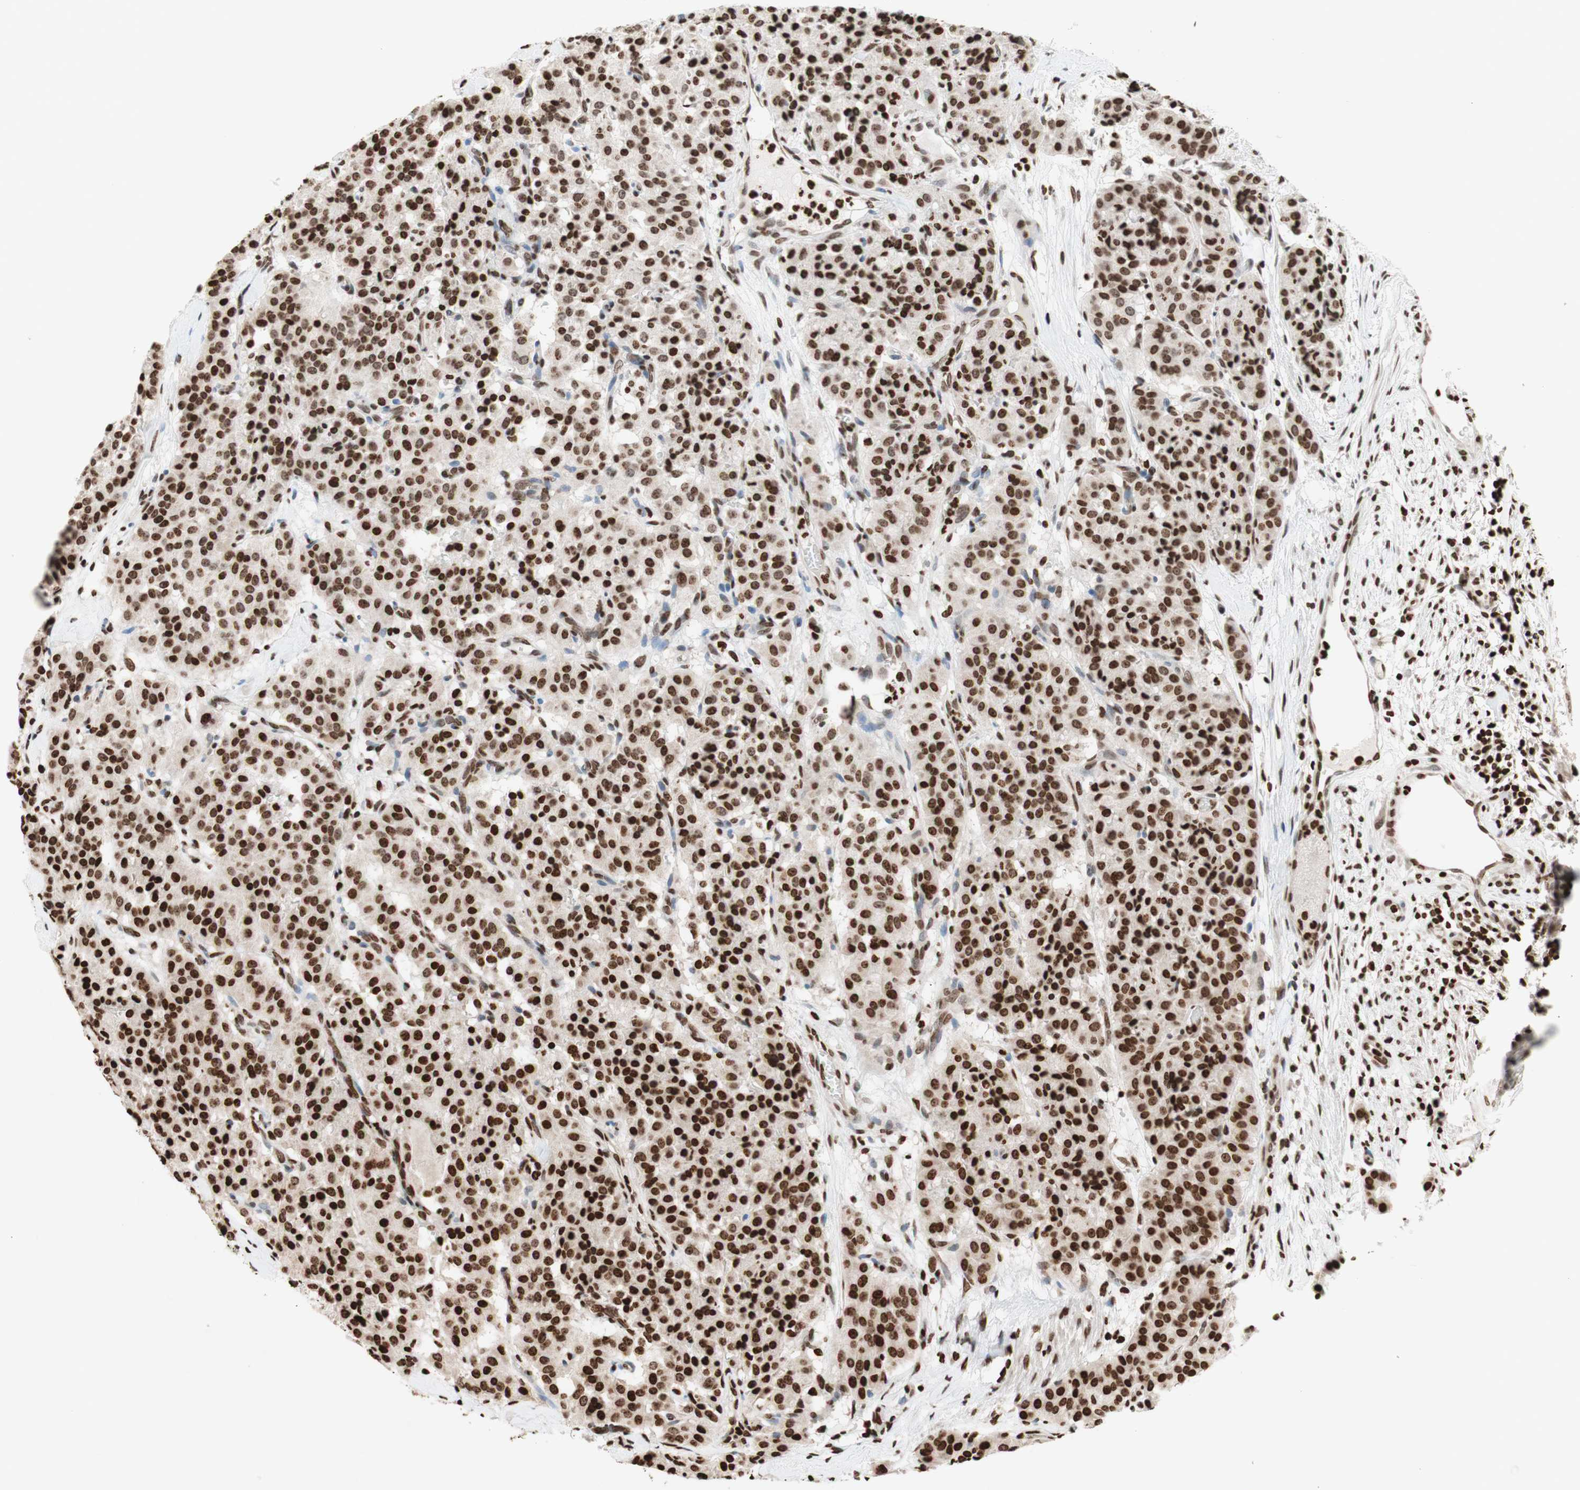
{"staining": {"intensity": "strong", "quantity": ">75%", "location": "nuclear"}, "tissue": "carcinoid", "cell_type": "Tumor cells", "image_type": "cancer", "snomed": [{"axis": "morphology", "description": "Carcinoid, malignant, NOS"}, {"axis": "topography", "description": "Lung"}], "caption": "Carcinoid (malignant) tissue exhibits strong nuclear positivity in about >75% of tumor cells, visualized by immunohistochemistry. (DAB (3,3'-diaminobenzidine) IHC, brown staining for protein, blue staining for nuclei).", "gene": "NCOA3", "patient": {"sex": "male", "age": 30}}